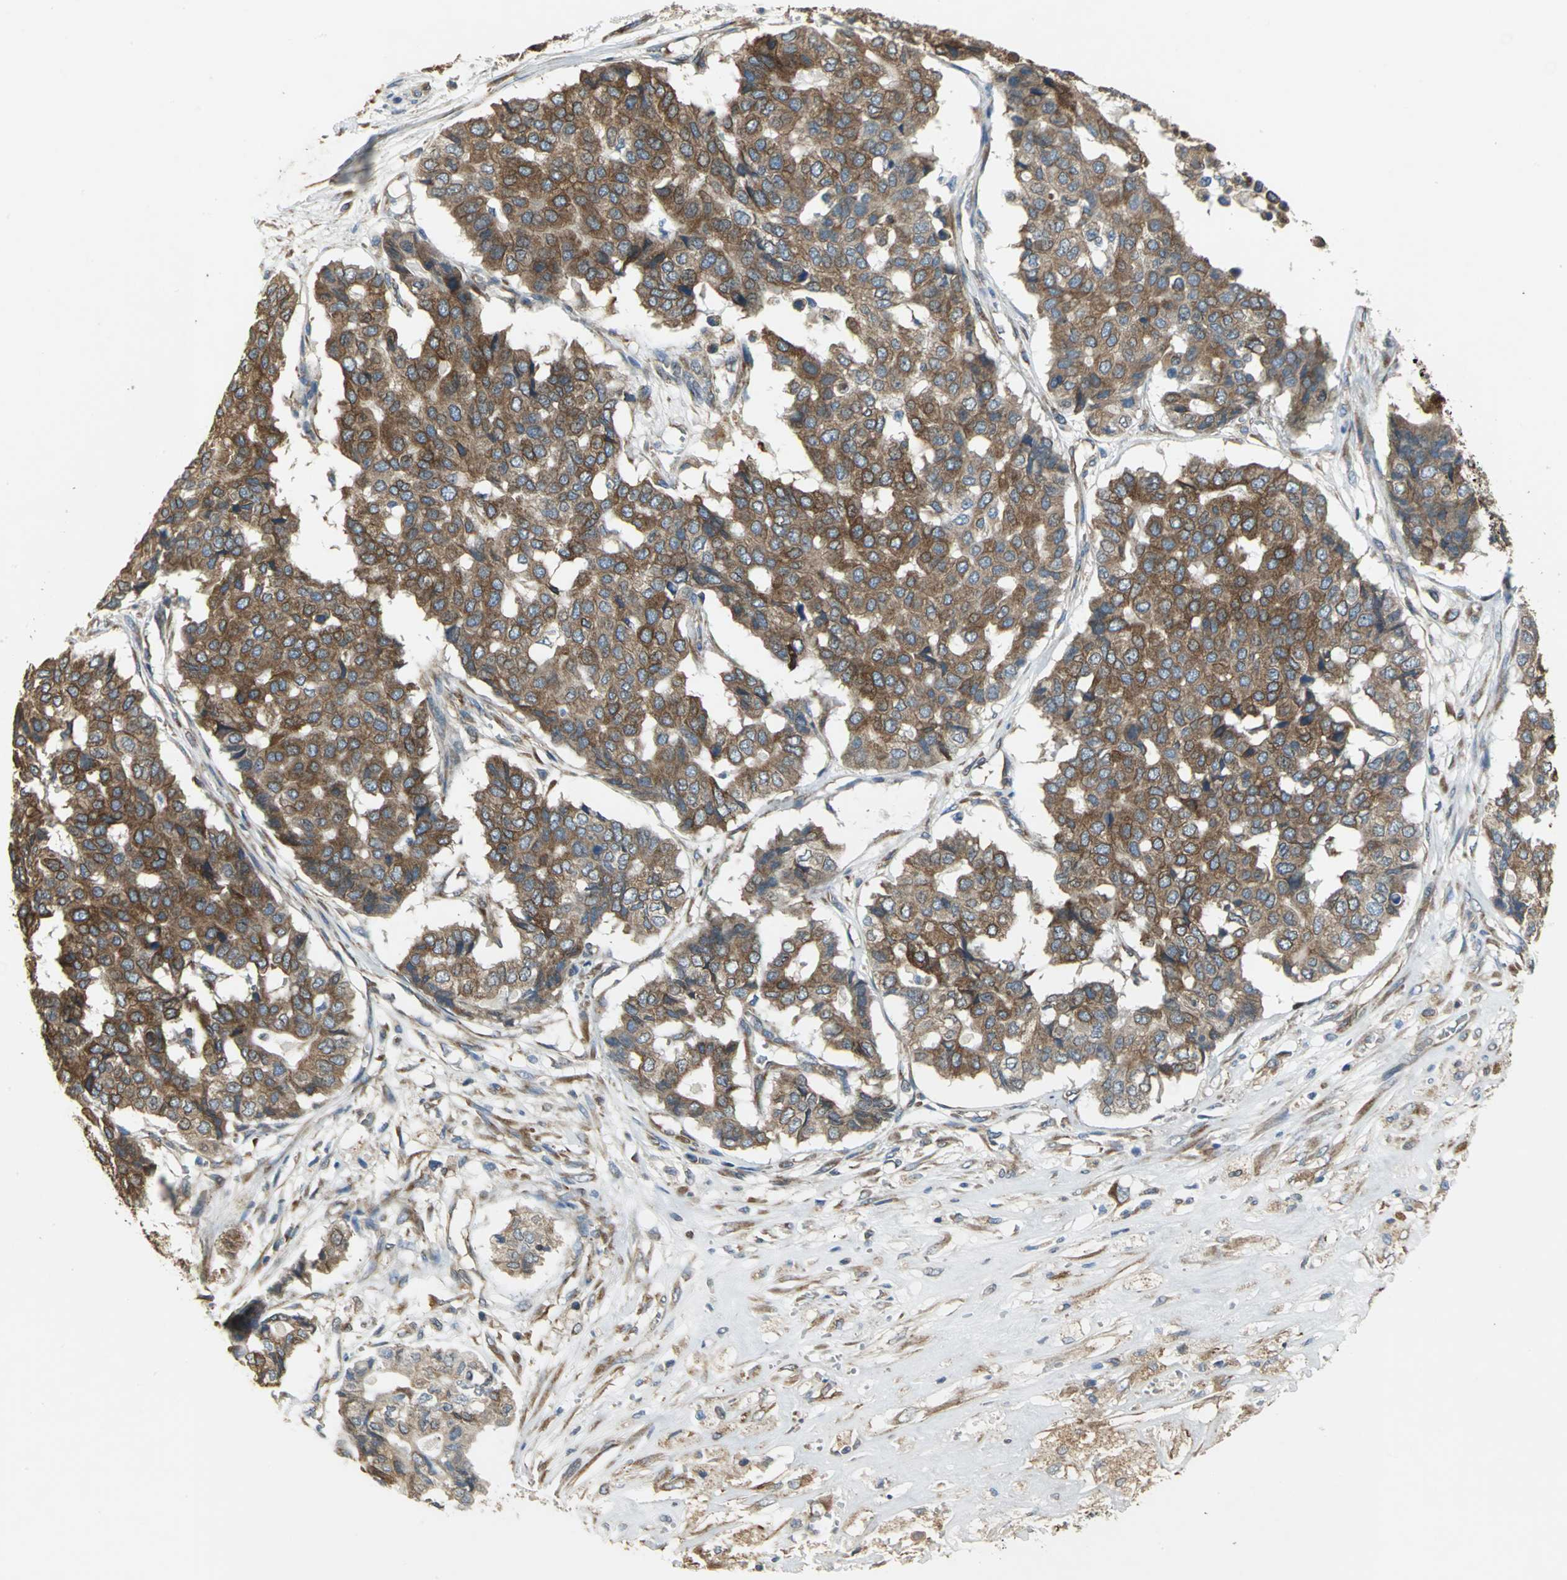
{"staining": {"intensity": "moderate", "quantity": ">75%", "location": "cytoplasmic/membranous"}, "tissue": "pancreatic cancer", "cell_type": "Tumor cells", "image_type": "cancer", "snomed": [{"axis": "morphology", "description": "Adenocarcinoma, NOS"}, {"axis": "topography", "description": "Pancreas"}], "caption": "Tumor cells show medium levels of moderate cytoplasmic/membranous staining in about >75% of cells in pancreatic cancer. (DAB = brown stain, brightfield microscopy at high magnification).", "gene": "SYVN1", "patient": {"sex": "male", "age": 50}}